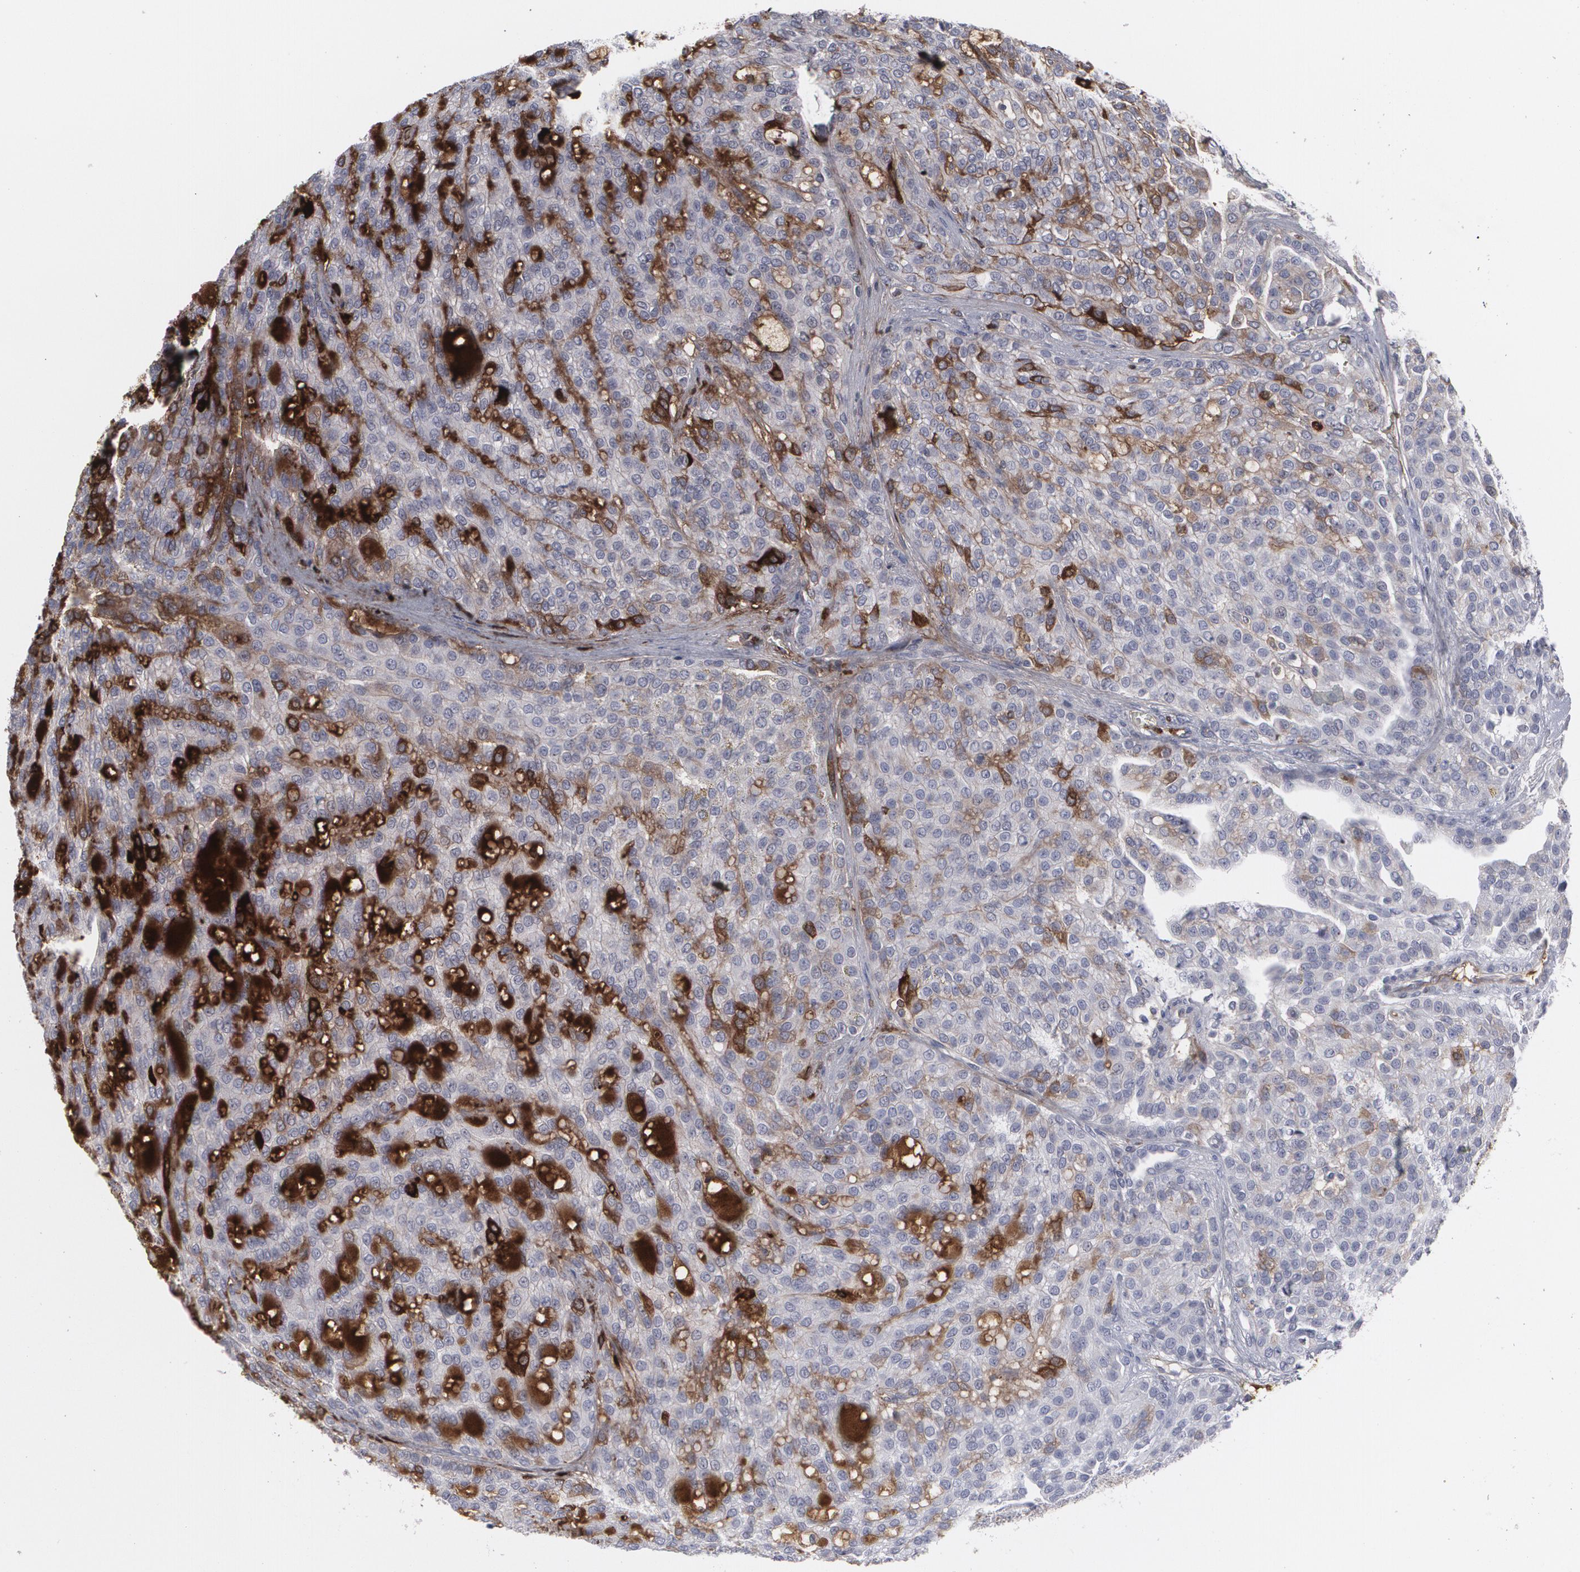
{"staining": {"intensity": "moderate", "quantity": "<25%", "location": "cytoplasmic/membranous"}, "tissue": "renal cancer", "cell_type": "Tumor cells", "image_type": "cancer", "snomed": [{"axis": "morphology", "description": "Adenocarcinoma, NOS"}, {"axis": "topography", "description": "Kidney"}], "caption": "A brown stain shows moderate cytoplasmic/membranous staining of a protein in human renal adenocarcinoma tumor cells.", "gene": "LRG1", "patient": {"sex": "male", "age": 63}}